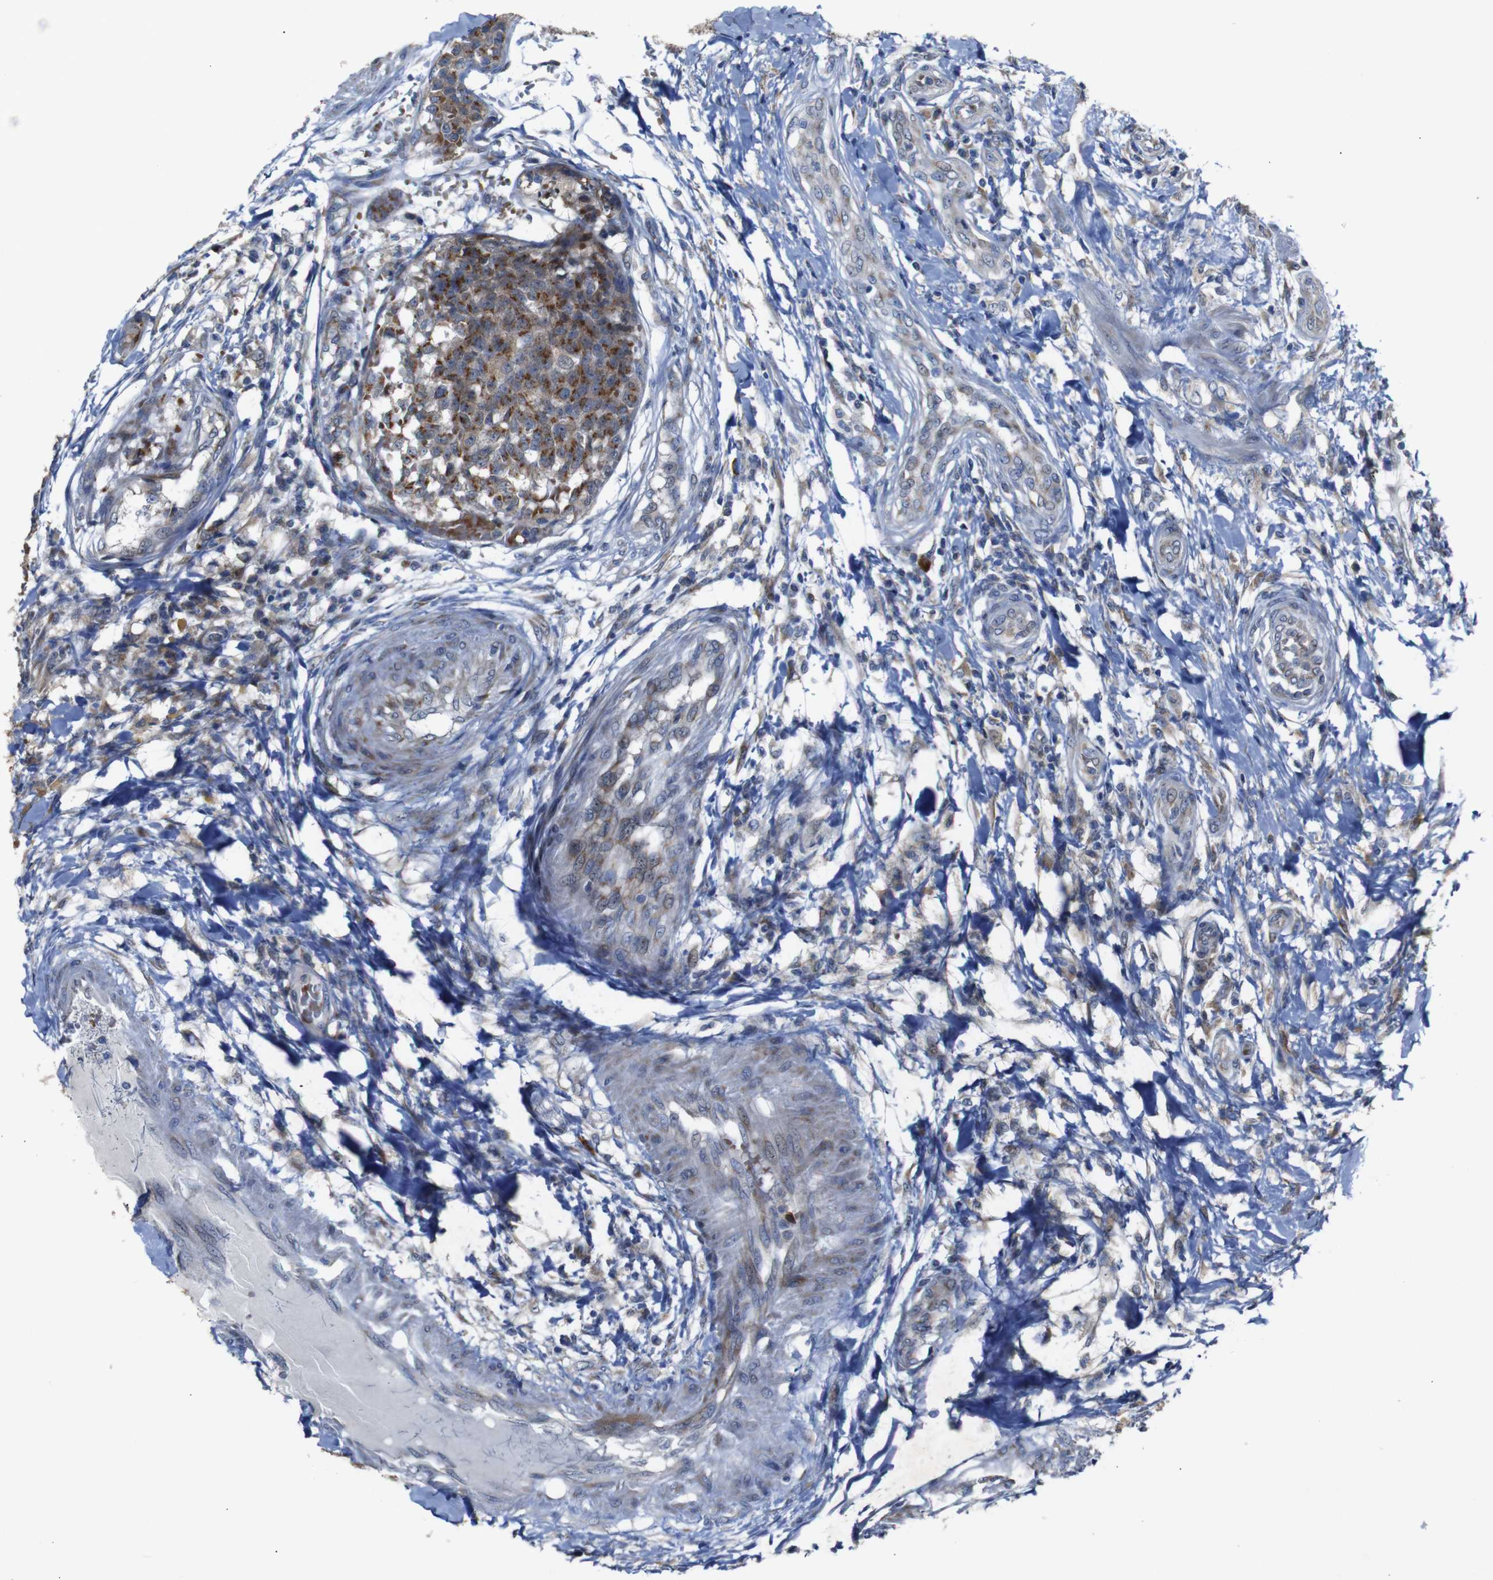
{"staining": {"intensity": "moderate", "quantity": ">75%", "location": "cytoplasmic/membranous"}, "tissue": "testis cancer", "cell_type": "Tumor cells", "image_type": "cancer", "snomed": [{"axis": "morphology", "description": "Seminoma, NOS"}, {"axis": "topography", "description": "Testis"}], "caption": "Testis cancer (seminoma) was stained to show a protein in brown. There is medium levels of moderate cytoplasmic/membranous staining in approximately >75% of tumor cells. The staining was performed using DAB, with brown indicating positive protein expression. Nuclei are stained blue with hematoxylin.", "gene": "CHST10", "patient": {"sex": "male", "age": 59}}